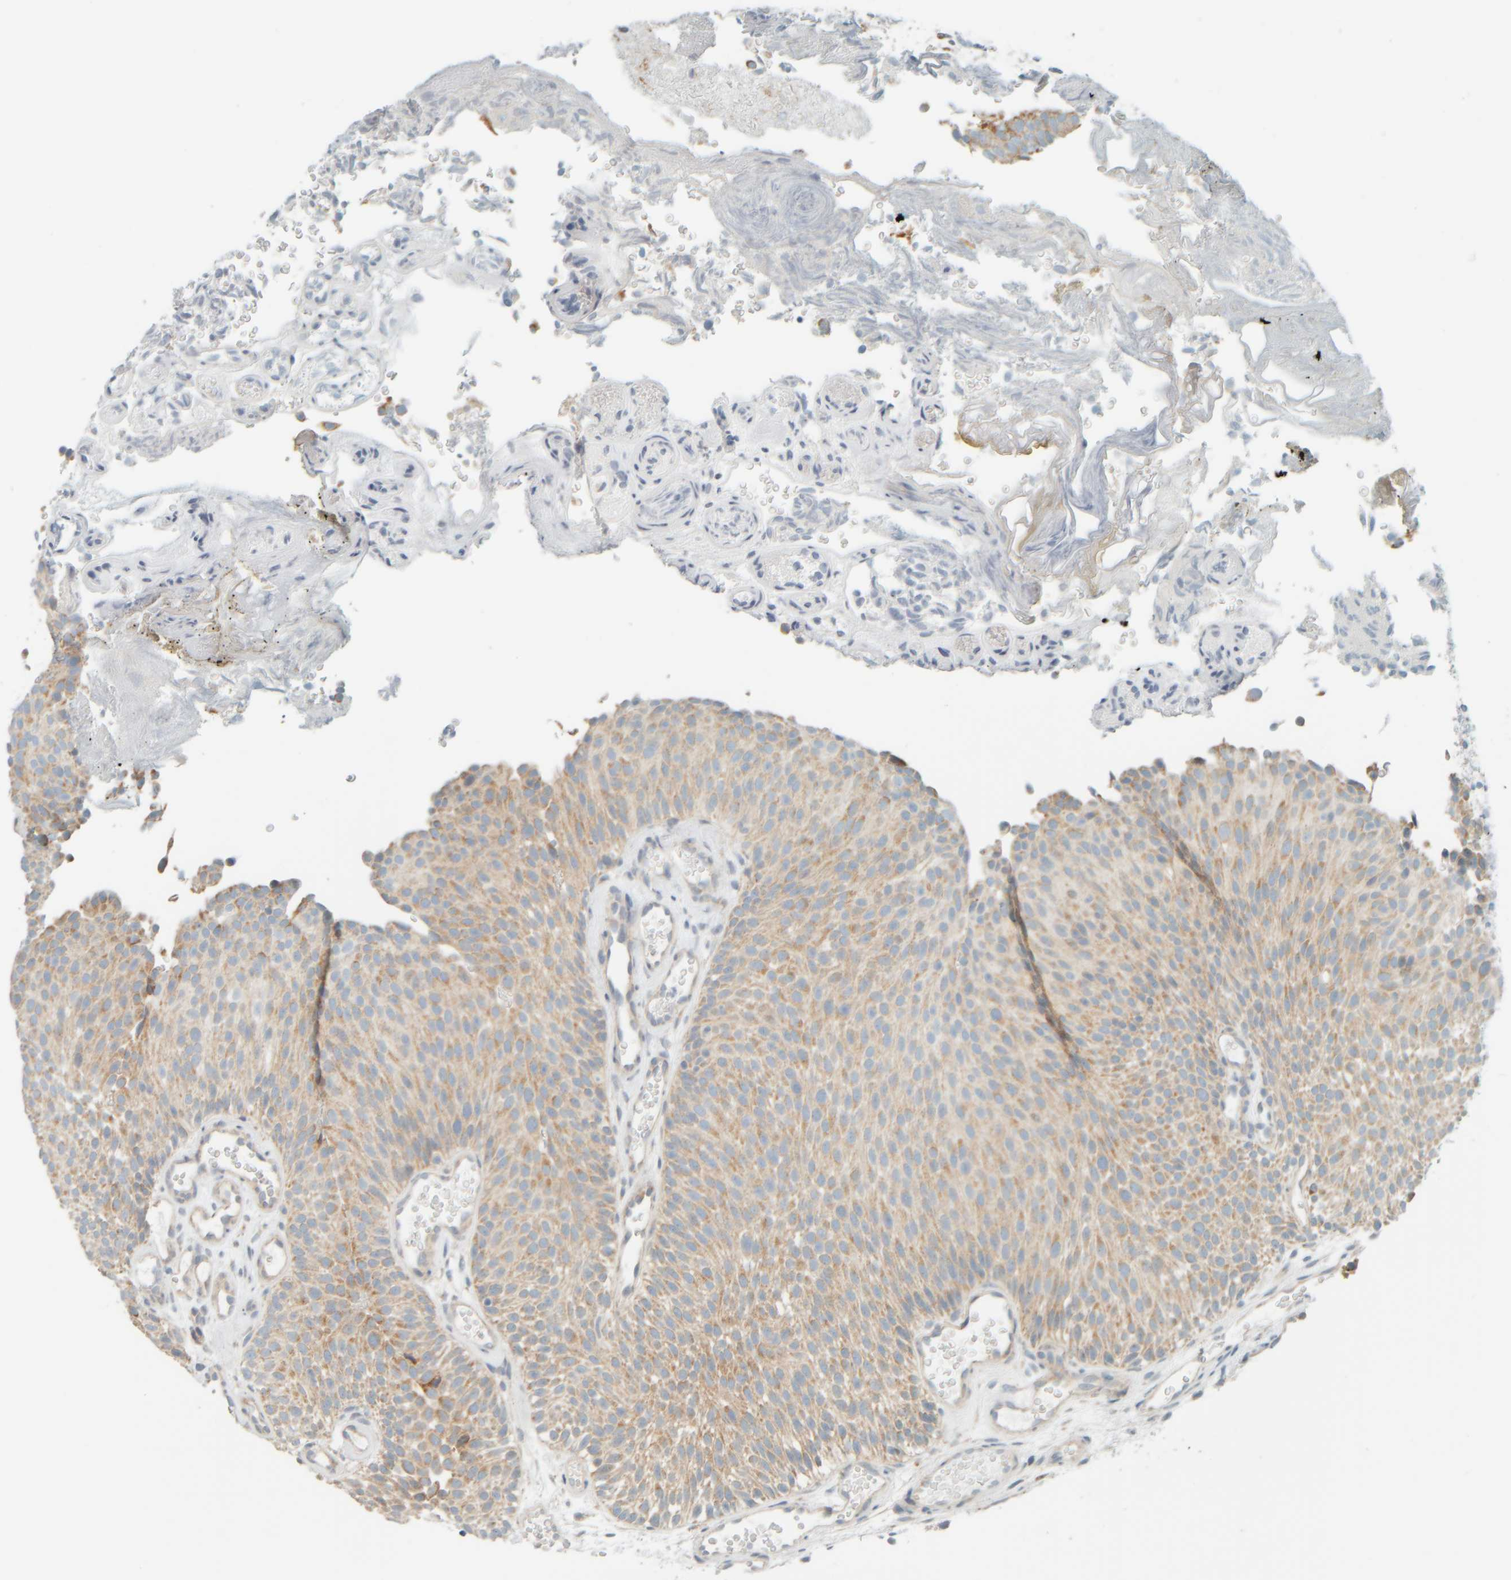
{"staining": {"intensity": "moderate", "quantity": "25%-75%", "location": "cytoplasmic/membranous"}, "tissue": "urothelial cancer", "cell_type": "Tumor cells", "image_type": "cancer", "snomed": [{"axis": "morphology", "description": "Urothelial carcinoma, Low grade"}, {"axis": "topography", "description": "Urinary bladder"}], "caption": "A brown stain labels moderate cytoplasmic/membranous staining of a protein in human low-grade urothelial carcinoma tumor cells.", "gene": "PTGES3L-AARSD1", "patient": {"sex": "male", "age": 78}}